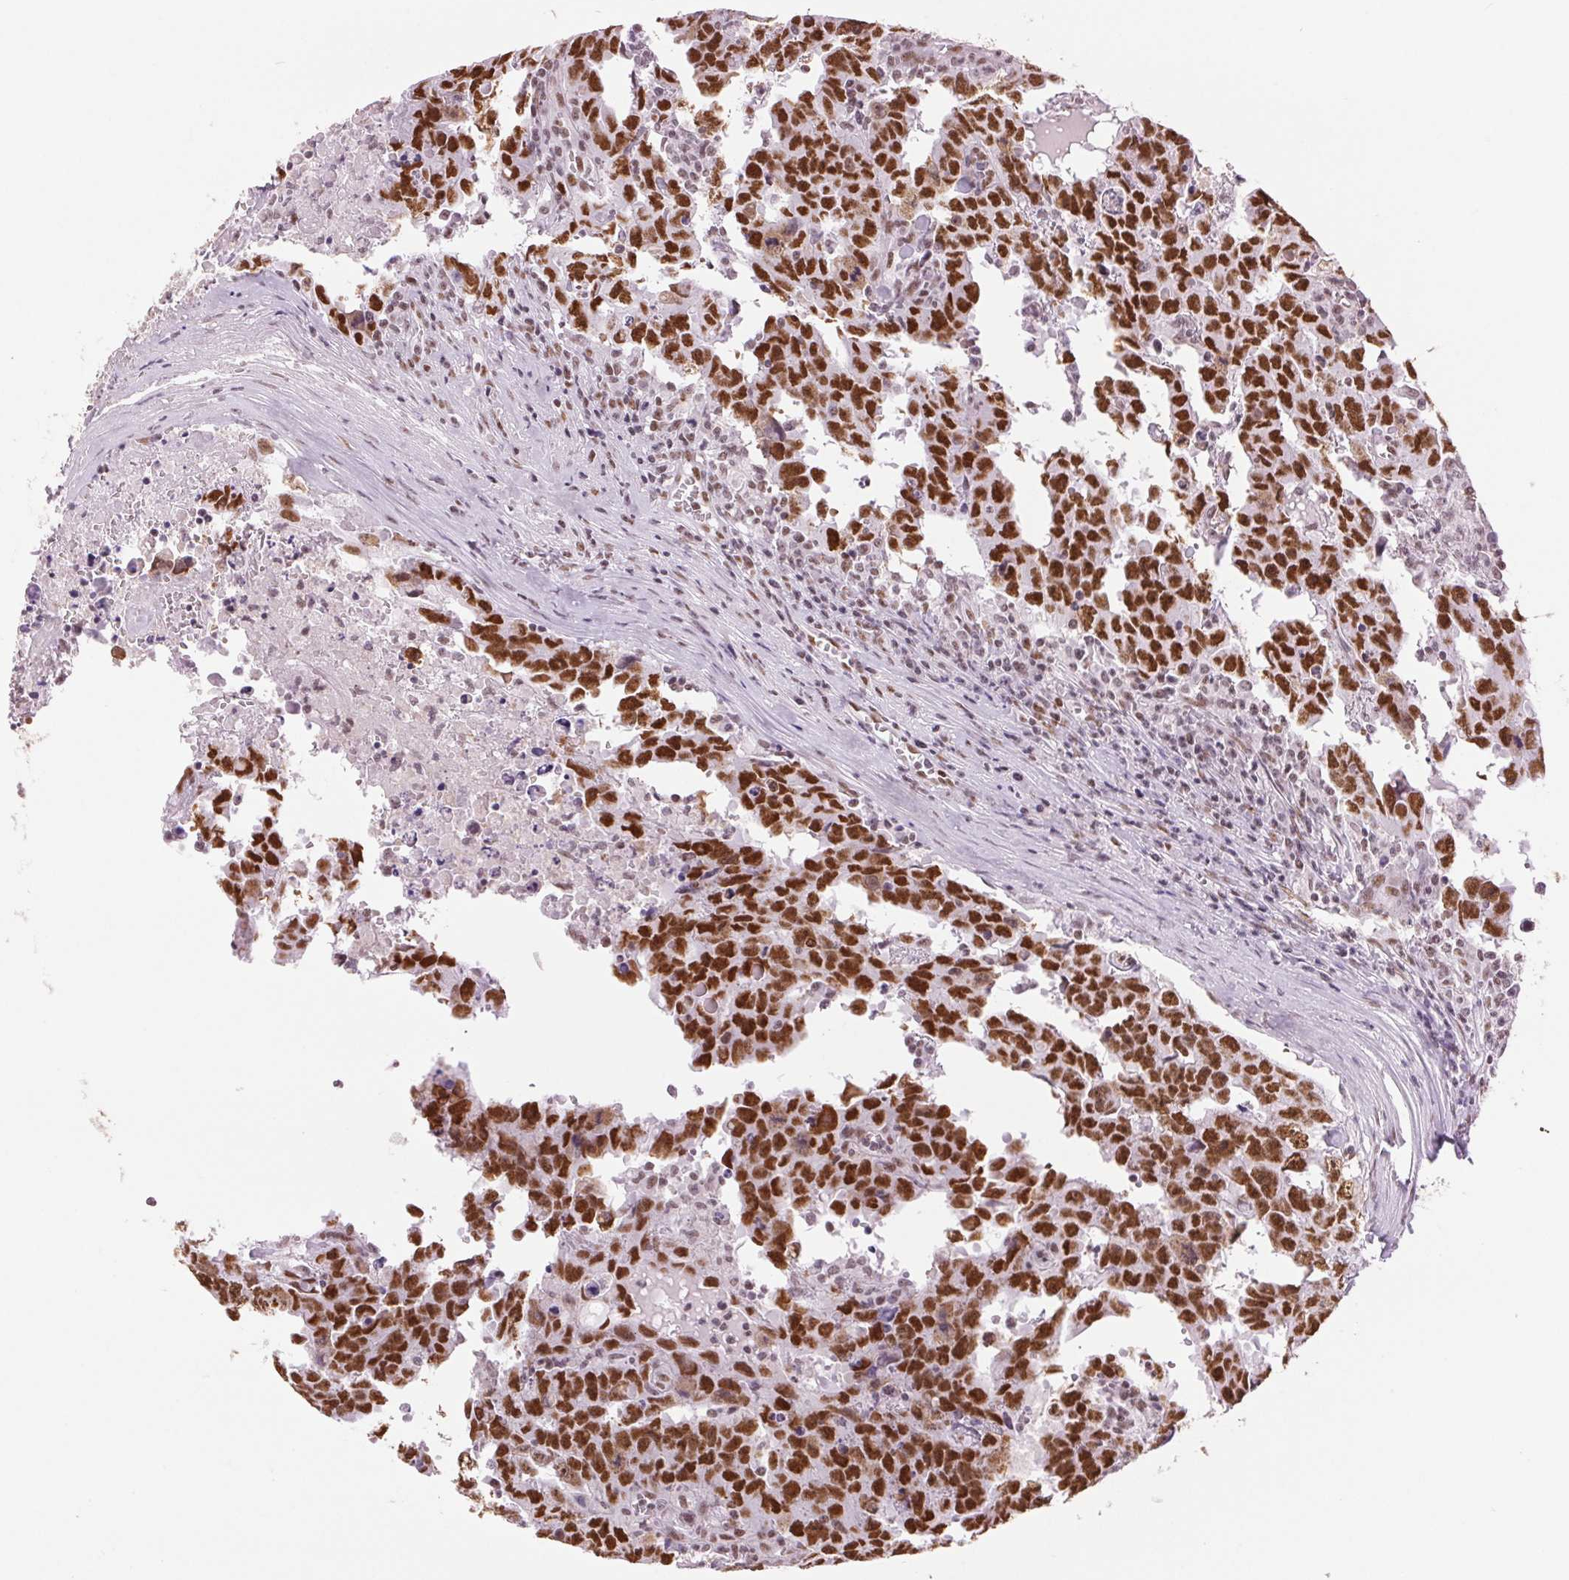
{"staining": {"intensity": "strong", "quantity": ">75%", "location": "nuclear"}, "tissue": "testis cancer", "cell_type": "Tumor cells", "image_type": "cancer", "snomed": [{"axis": "morphology", "description": "Carcinoma, Embryonal, NOS"}, {"axis": "topography", "description": "Testis"}], "caption": "Protein analysis of testis cancer tissue reveals strong nuclear expression in approximately >75% of tumor cells.", "gene": "ZFR2", "patient": {"sex": "male", "age": 22}}